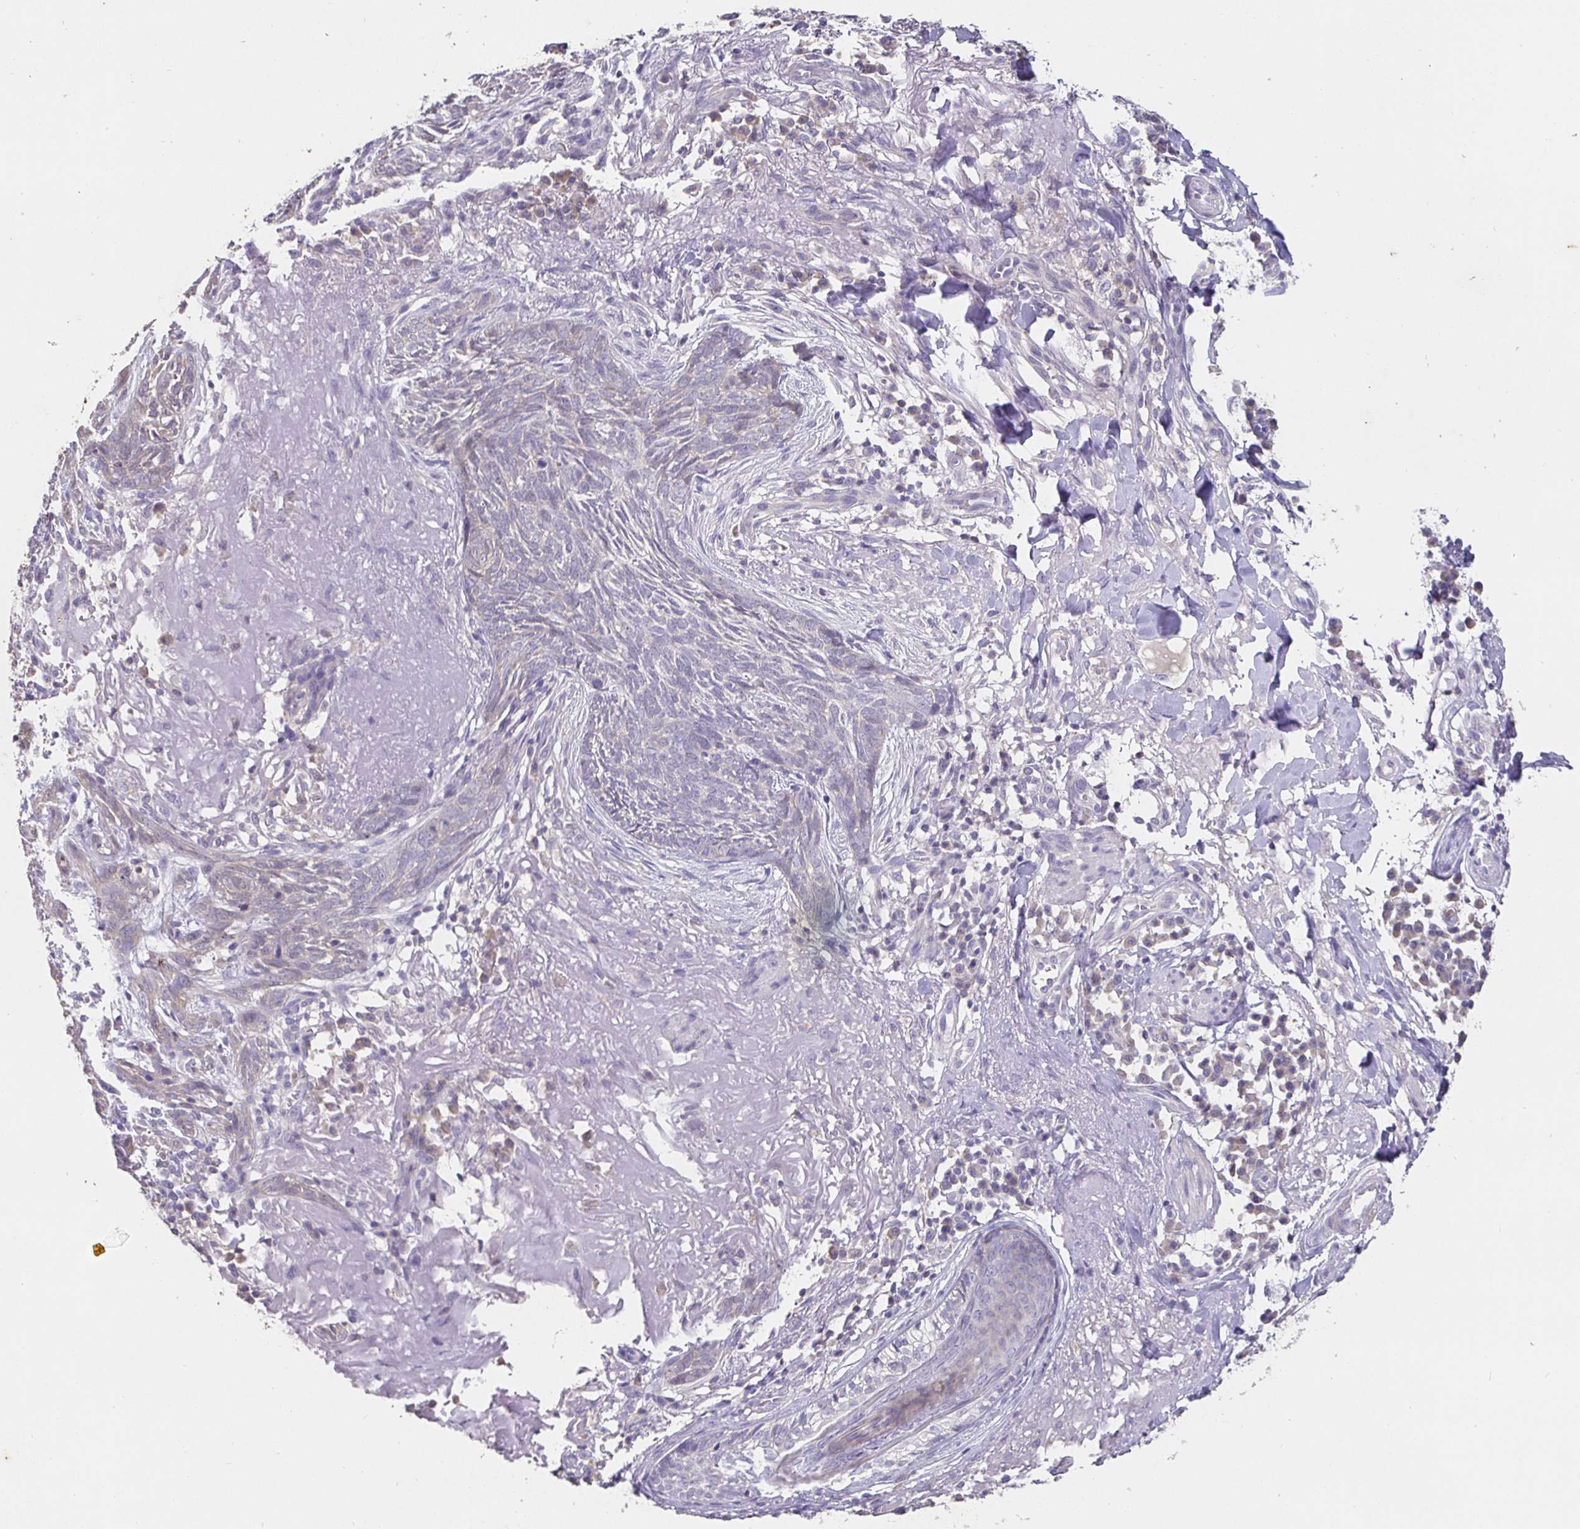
{"staining": {"intensity": "negative", "quantity": "none", "location": "none"}, "tissue": "skin cancer", "cell_type": "Tumor cells", "image_type": "cancer", "snomed": [{"axis": "morphology", "description": "Basal cell carcinoma"}, {"axis": "topography", "description": "Skin"}], "caption": "This is an IHC image of skin cancer. There is no positivity in tumor cells.", "gene": "SHISA4", "patient": {"sex": "female", "age": 93}}